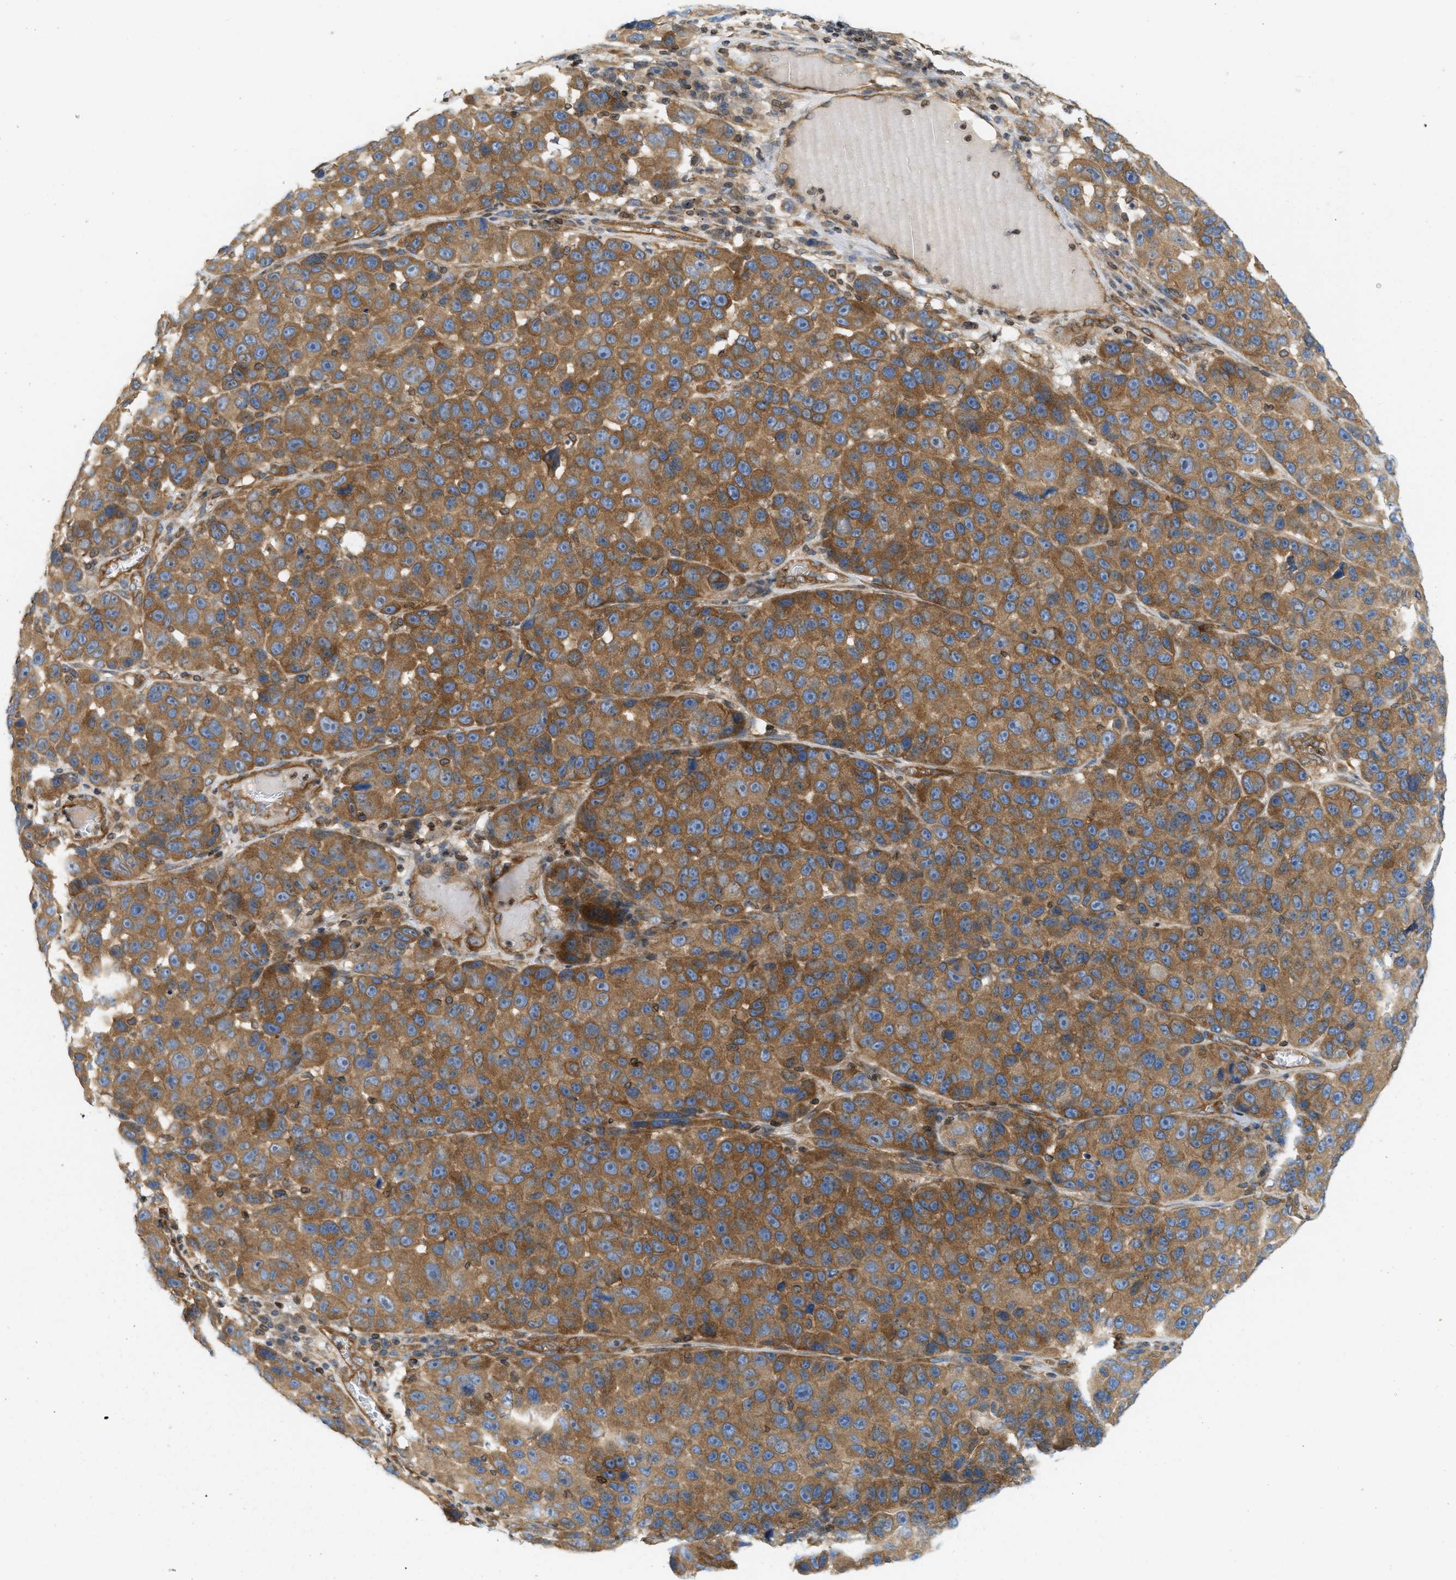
{"staining": {"intensity": "strong", "quantity": ">75%", "location": "cytoplasmic/membranous"}, "tissue": "melanoma", "cell_type": "Tumor cells", "image_type": "cancer", "snomed": [{"axis": "morphology", "description": "Malignant melanoma, NOS"}, {"axis": "topography", "description": "Skin"}], "caption": "Malignant melanoma tissue exhibits strong cytoplasmic/membranous positivity in about >75% of tumor cells, visualized by immunohistochemistry. Immunohistochemistry (ihc) stains the protein in brown and the nuclei are stained blue.", "gene": "STRN", "patient": {"sex": "male", "age": 53}}